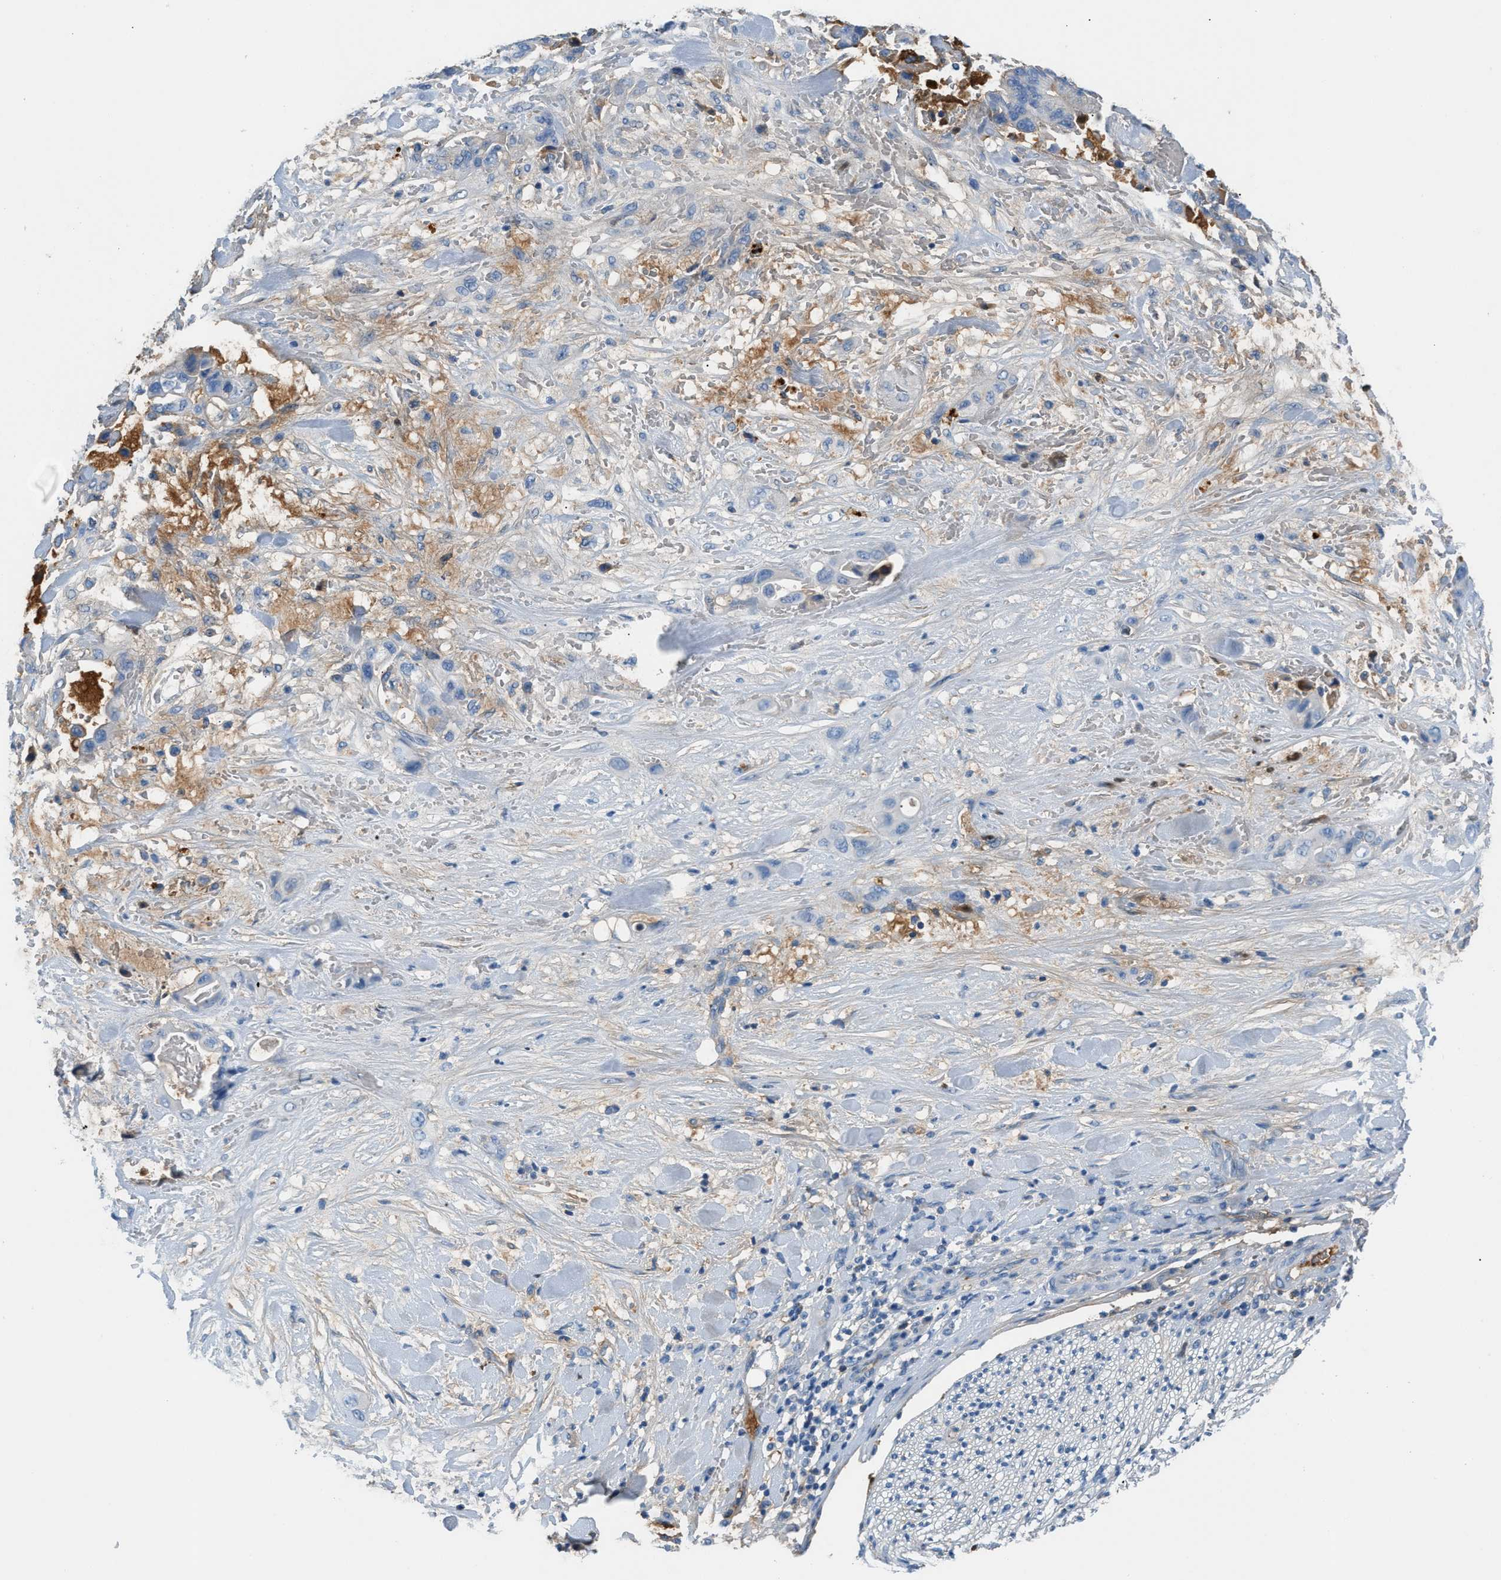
{"staining": {"intensity": "negative", "quantity": "none", "location": "none"}, "tissue": "liver cancer", "cell_type": "Tumor cells", "image_type": "cancer", "snomed": [{"axis": "morphology", "description": "Cholangiocarcinoma"}, {"axis": "topography", "description": "Liver"}], "caption": "This micrograph is of liver cholangiocarcinoma stained with immunohistochemistry to label a protein in brown with the nuclei are counter-stained blue. There is no staining in tumor cells. (DAB (3,3'-diaminobenzidine) IHC visualized using brightfield microscopy, high magnification).", "gene": "CFI", "patient": {"sex": "female", "age": 61}}